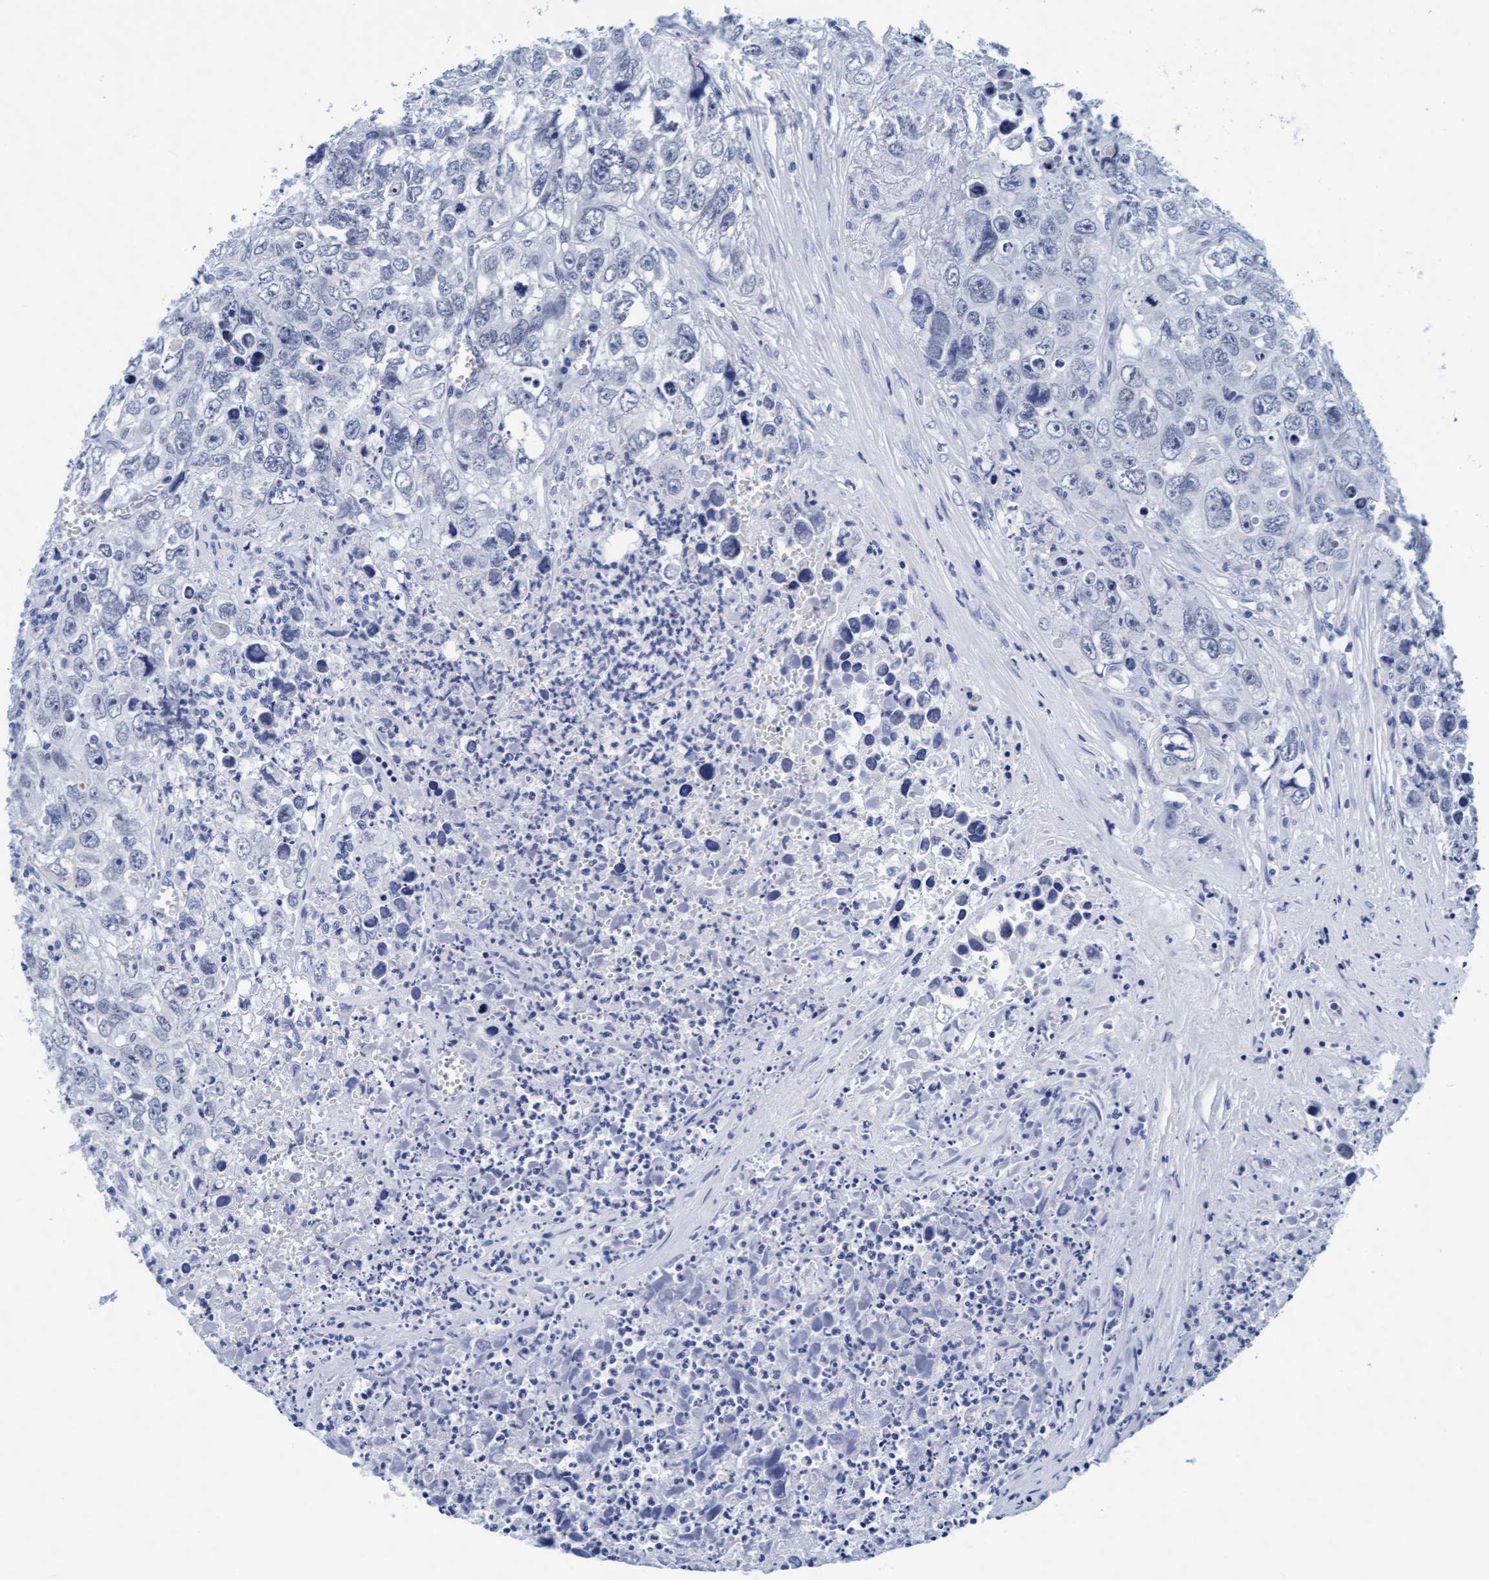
{"staining": {"intensity": "negative", "quantity": "none", "location": "none"}, "tissue": "testis cancer", "cell_type": "Tumor cells", "image_type": "cancer", "snomed": [{"axis": "morphology", "description": "Seminoma, NOS"}, {"axis": "morphology", "description": "Carcinoma, Embryonal, NOS"}, {"axis": "topography", "description": "Testis"}], "caption": "Immunohistochemistry photomicrograph of testis cancer stained for a protein (brown), which exhibits no positivity in tumor cells.", "gene": "ARSG", "patient": {"sex": "male", "age": 43}}